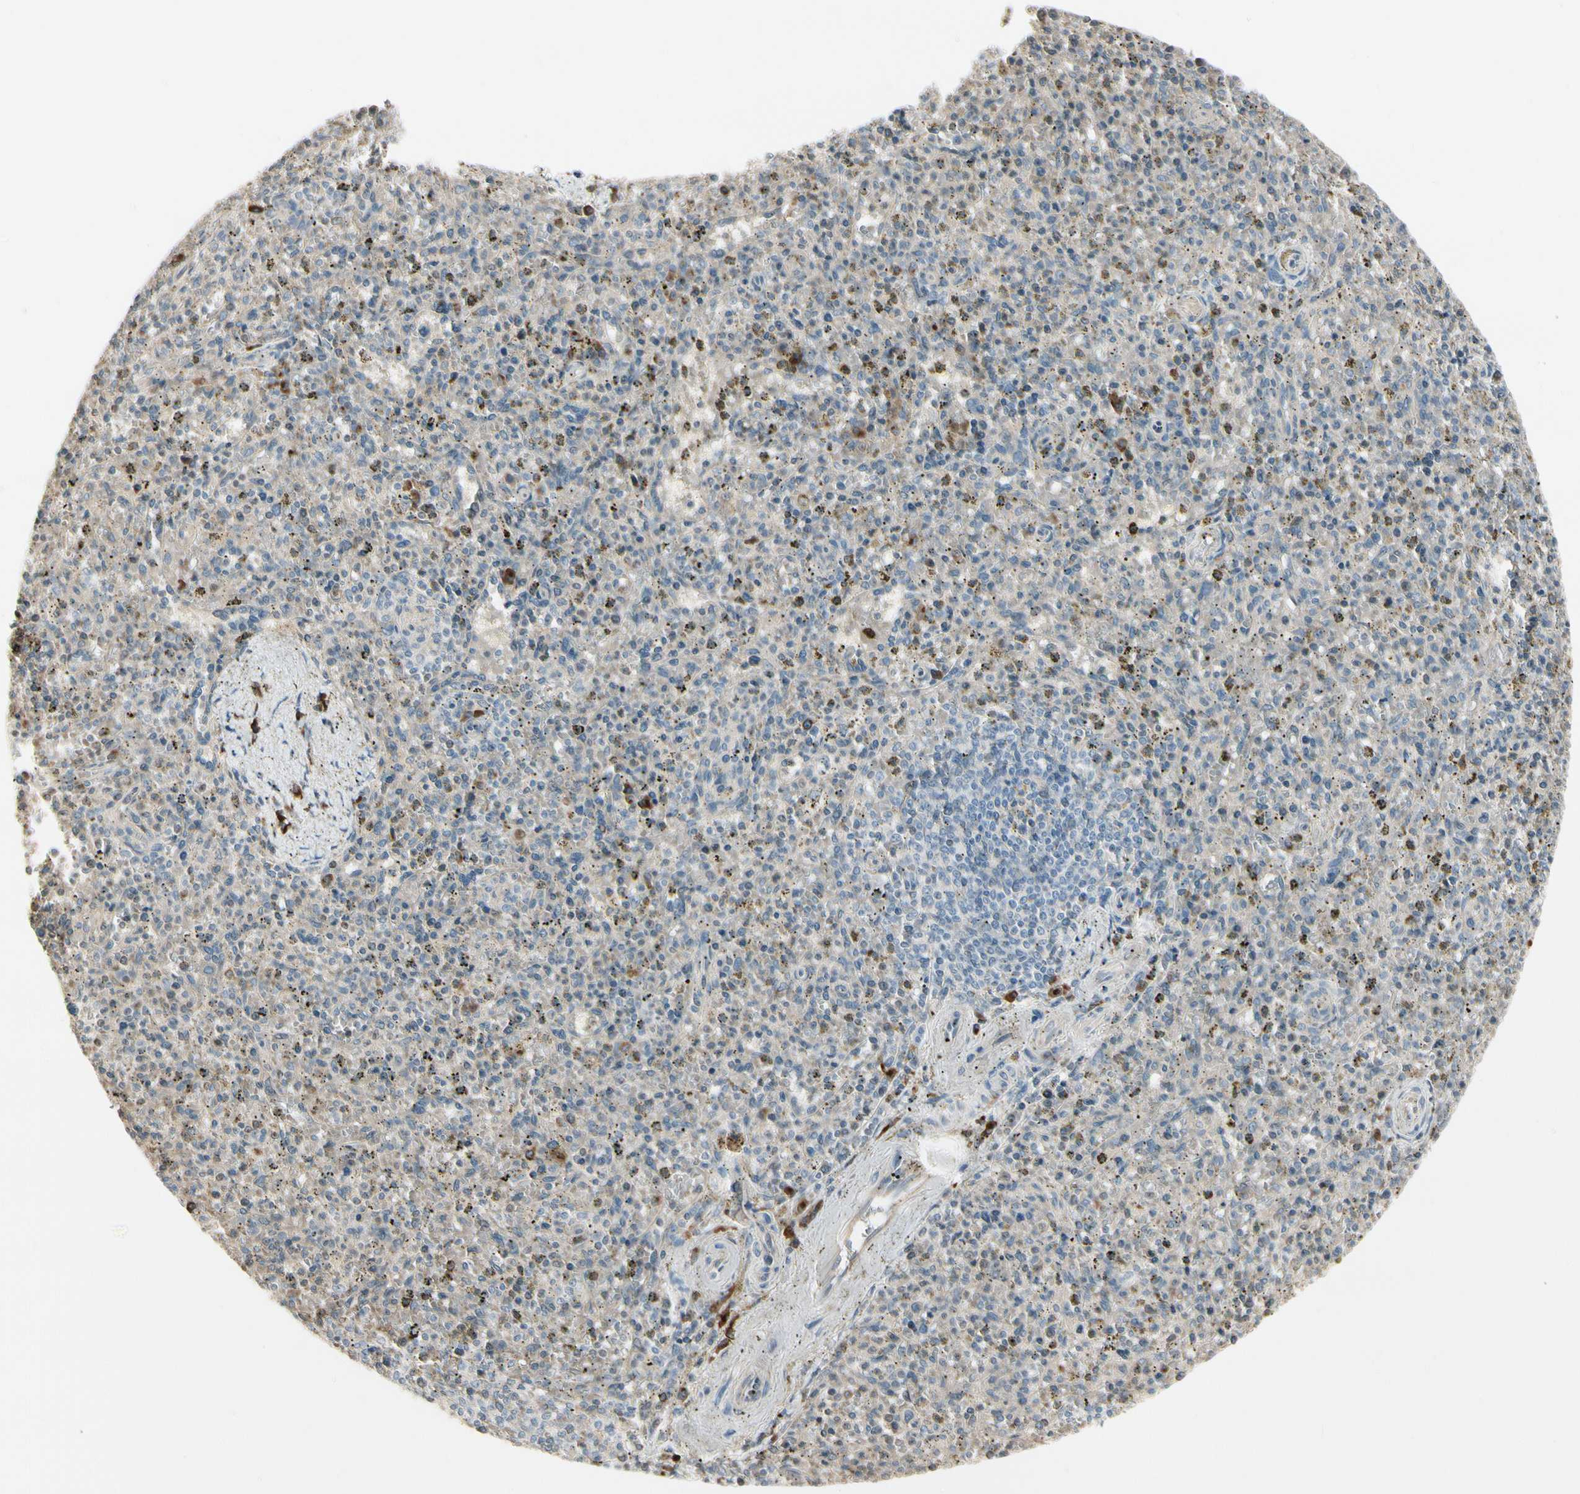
{"staining": {"intensity": "strong", "quantity": "<25%", "location": "cytoplasmic/membranous"}, "tissue": "spleen", "cell_type": "Cells in red pulp", "image_type": "normal", "snomed": [{"axis": "morphology", "description": "Normal tissue, NOS"}, {"axis": "topography", "description": "Spleen"}], "caption": "Strong cytoplasmic/membranous expression is identified in about <25% of cells in red pulp in unremarkable spleen. The staining is performed using DAB brown chromogen to label protein expression. The nuclei are counter-stained blue using hematoxylin.", "gene": "NUCB2", "patient": {"sex": "male", "age": 72}}